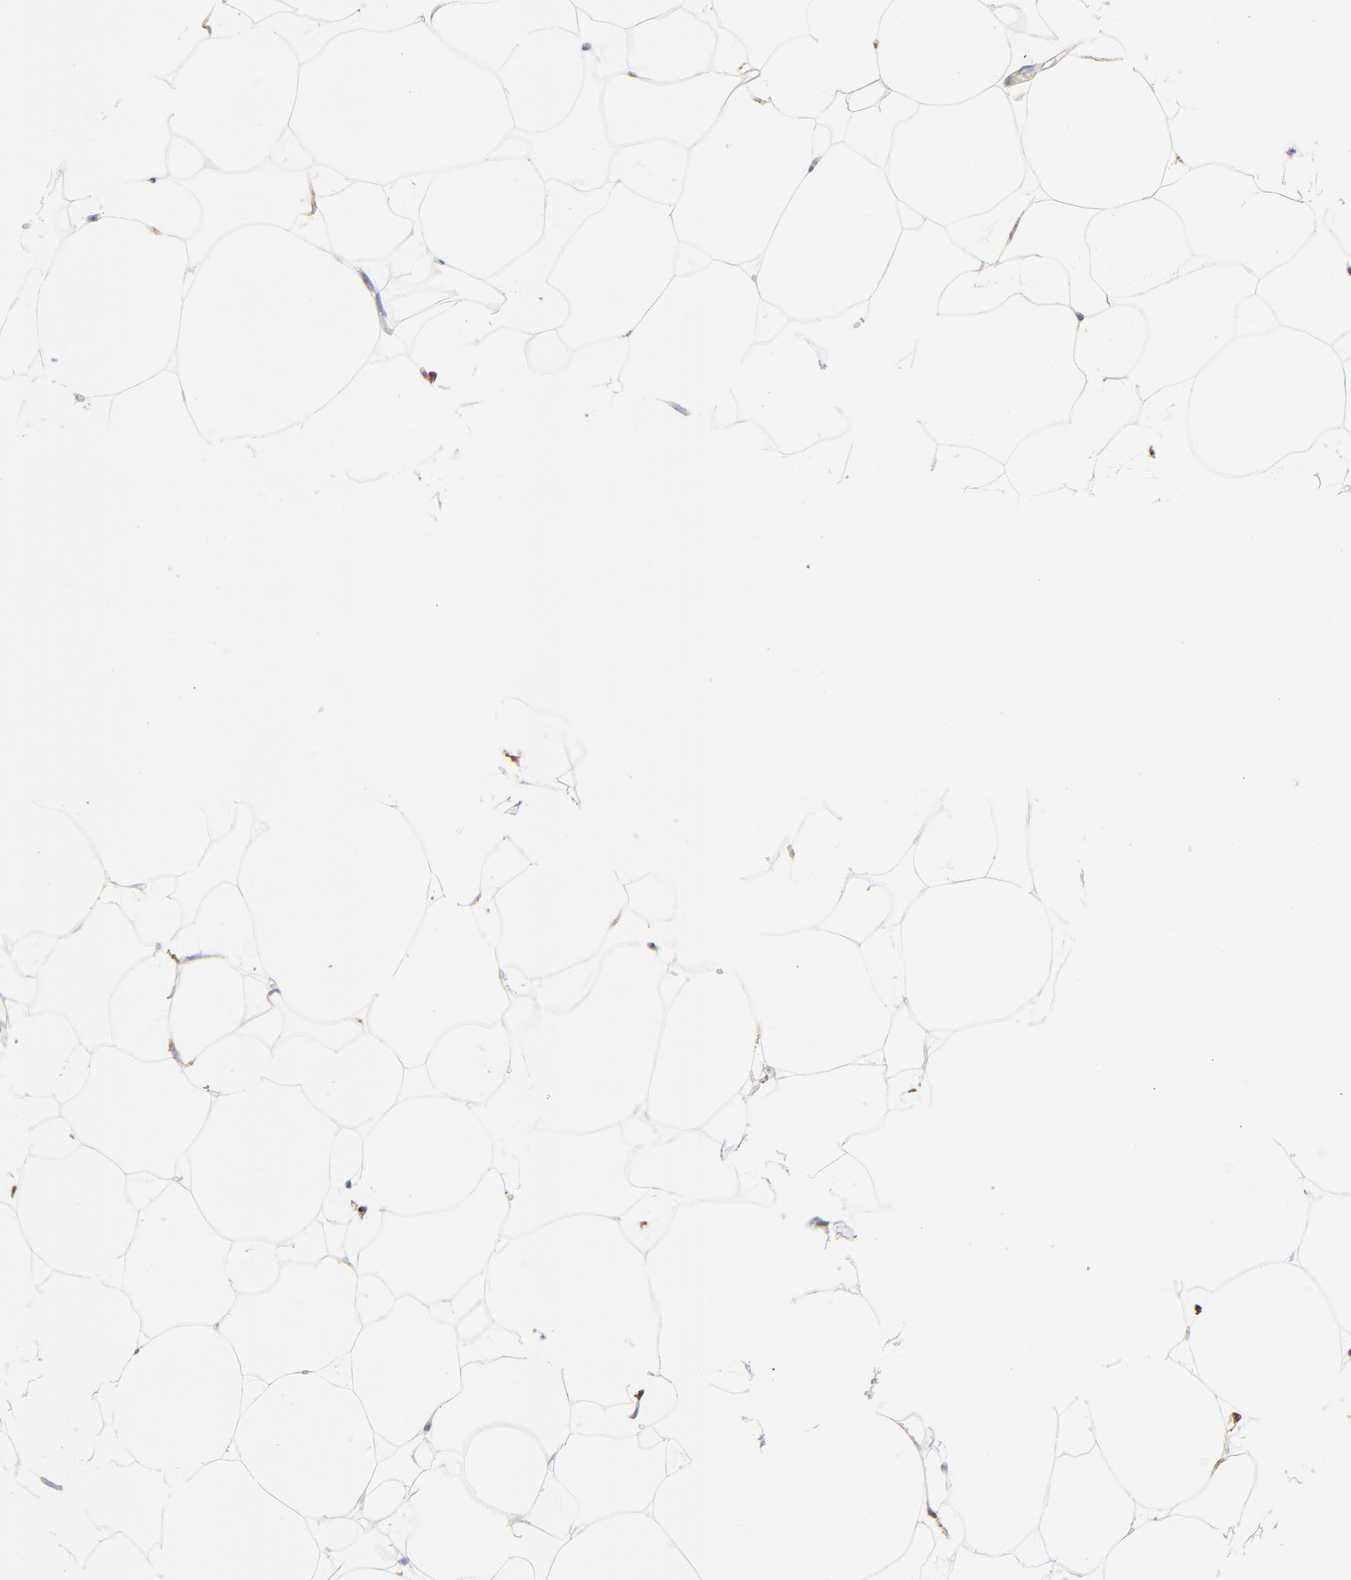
{"staining": {"intensity": "weak", "quantity": "25%-75%", "location": "cytoplasmic/membranous"}, "tissue": "adipose tissue", "cell_type": "Adipocytes", "image_type": "normal", "snomed": [{"axis": "morphology", "description": "Normal tissue, NOS"}, {"axis": "morphology", "description": "Duct carcinoma"}, {"axis": "topography", "description": "Breast"}, {"axis": "topography", "description": "Adipose tissue"}], "caption": "Brown immunohistochemical staining in unremarkable human adipose tissue demonstrates weak cytoplasmic/membranous expression in approximately 25%-75% of adipocytes.", "gene": "LMAN1", "patient": {"sex": "female", "age": 37}}